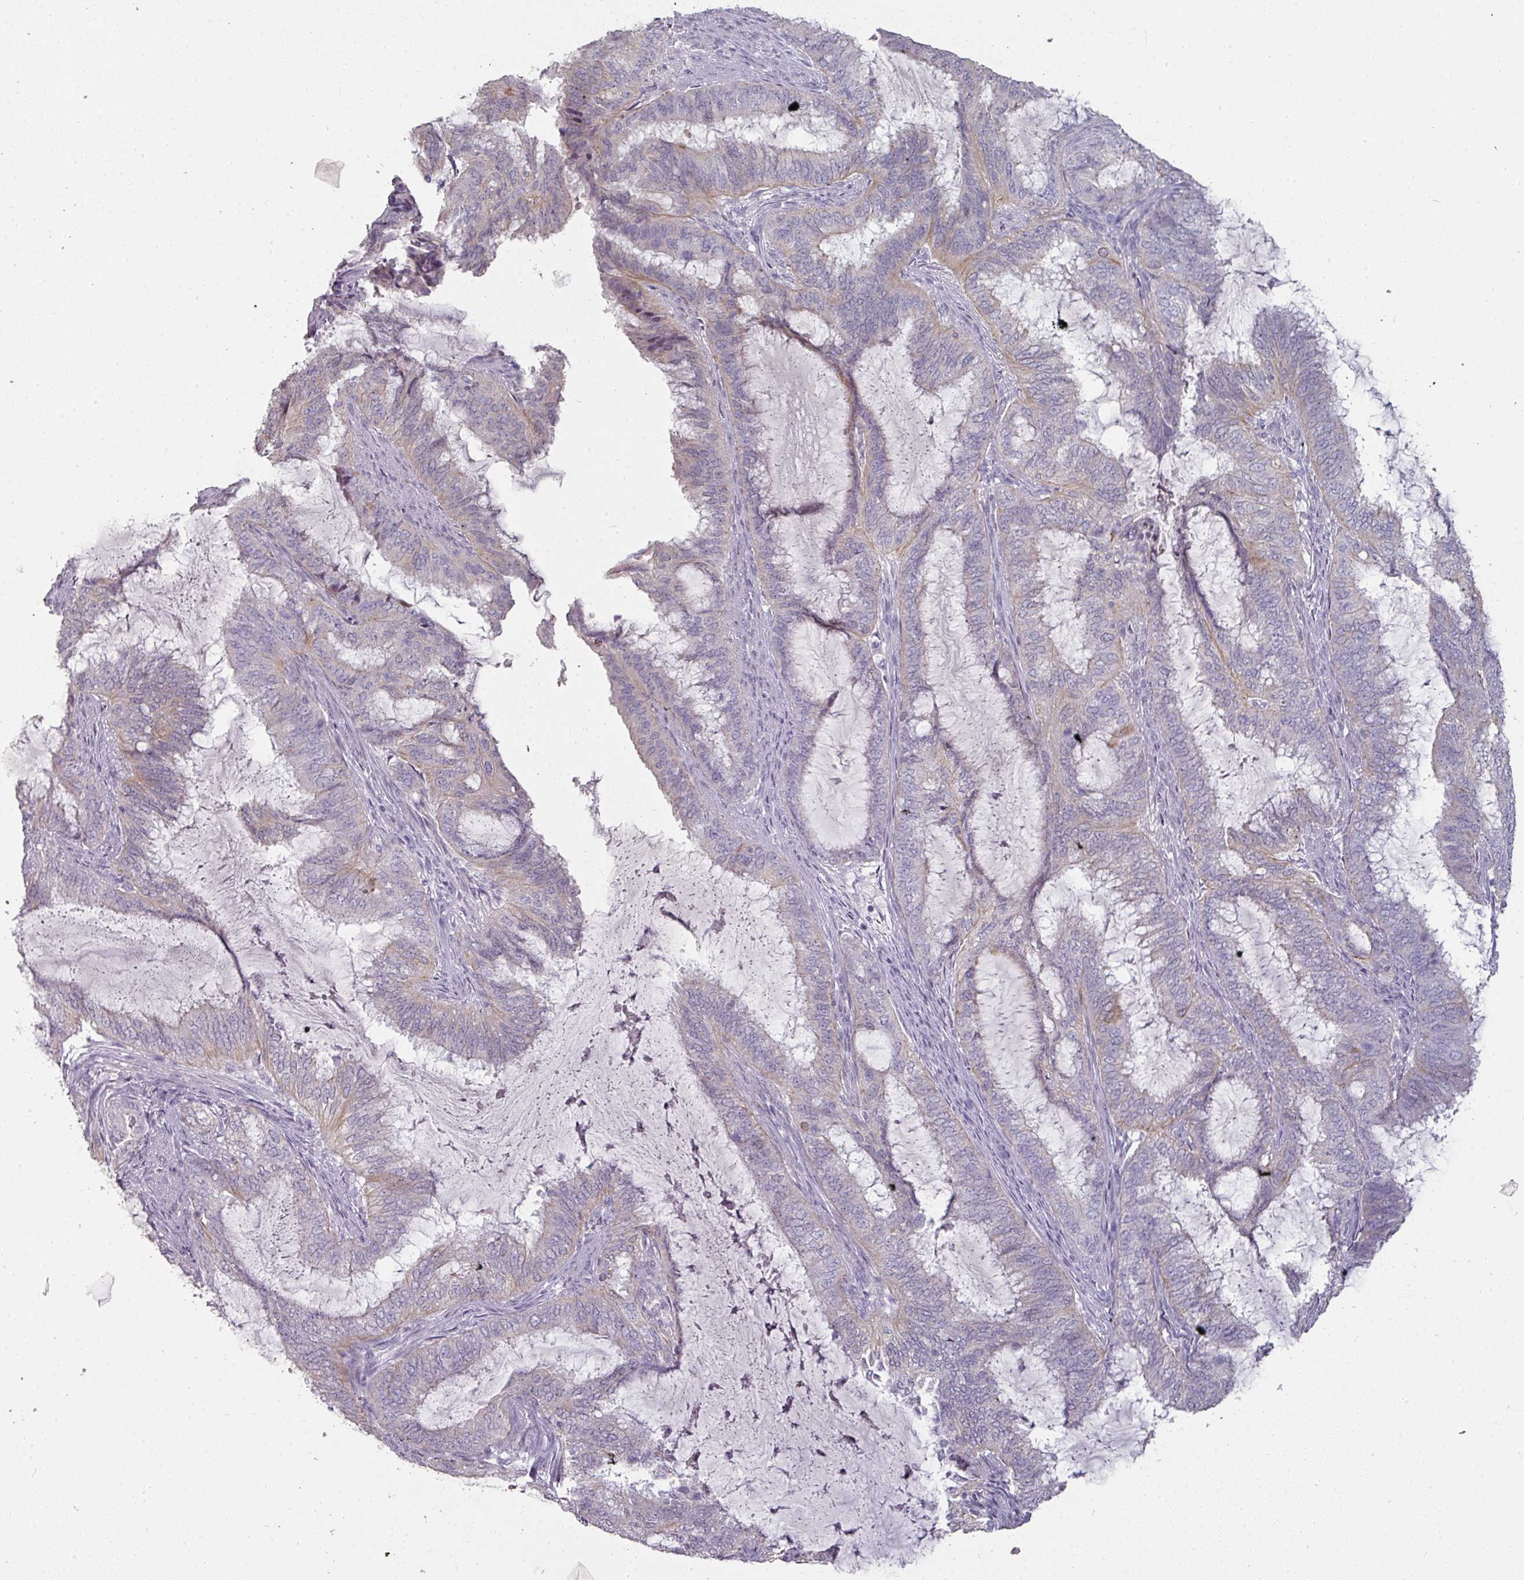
{"staining": {"intensity": "weak", "quantity": "<25%", "location": "cytoplasmic/membranous"}, "tissue": "endometrial cancer", "cell_type": "Tumor cells", "image_type": "cancer", "snomed": [{"axis": "morphology", "description": "Adenocarcinoma, NOS"}, {"axis": "topography", "description": "Endometrium"}], "caption": "Immunohistochemical staining of adenocarcinoma (endometrial) demonstrates no significant staining in tumor cells.", "gene": "GTF2H3", "patient": {"sex": "female", "age": 51}}